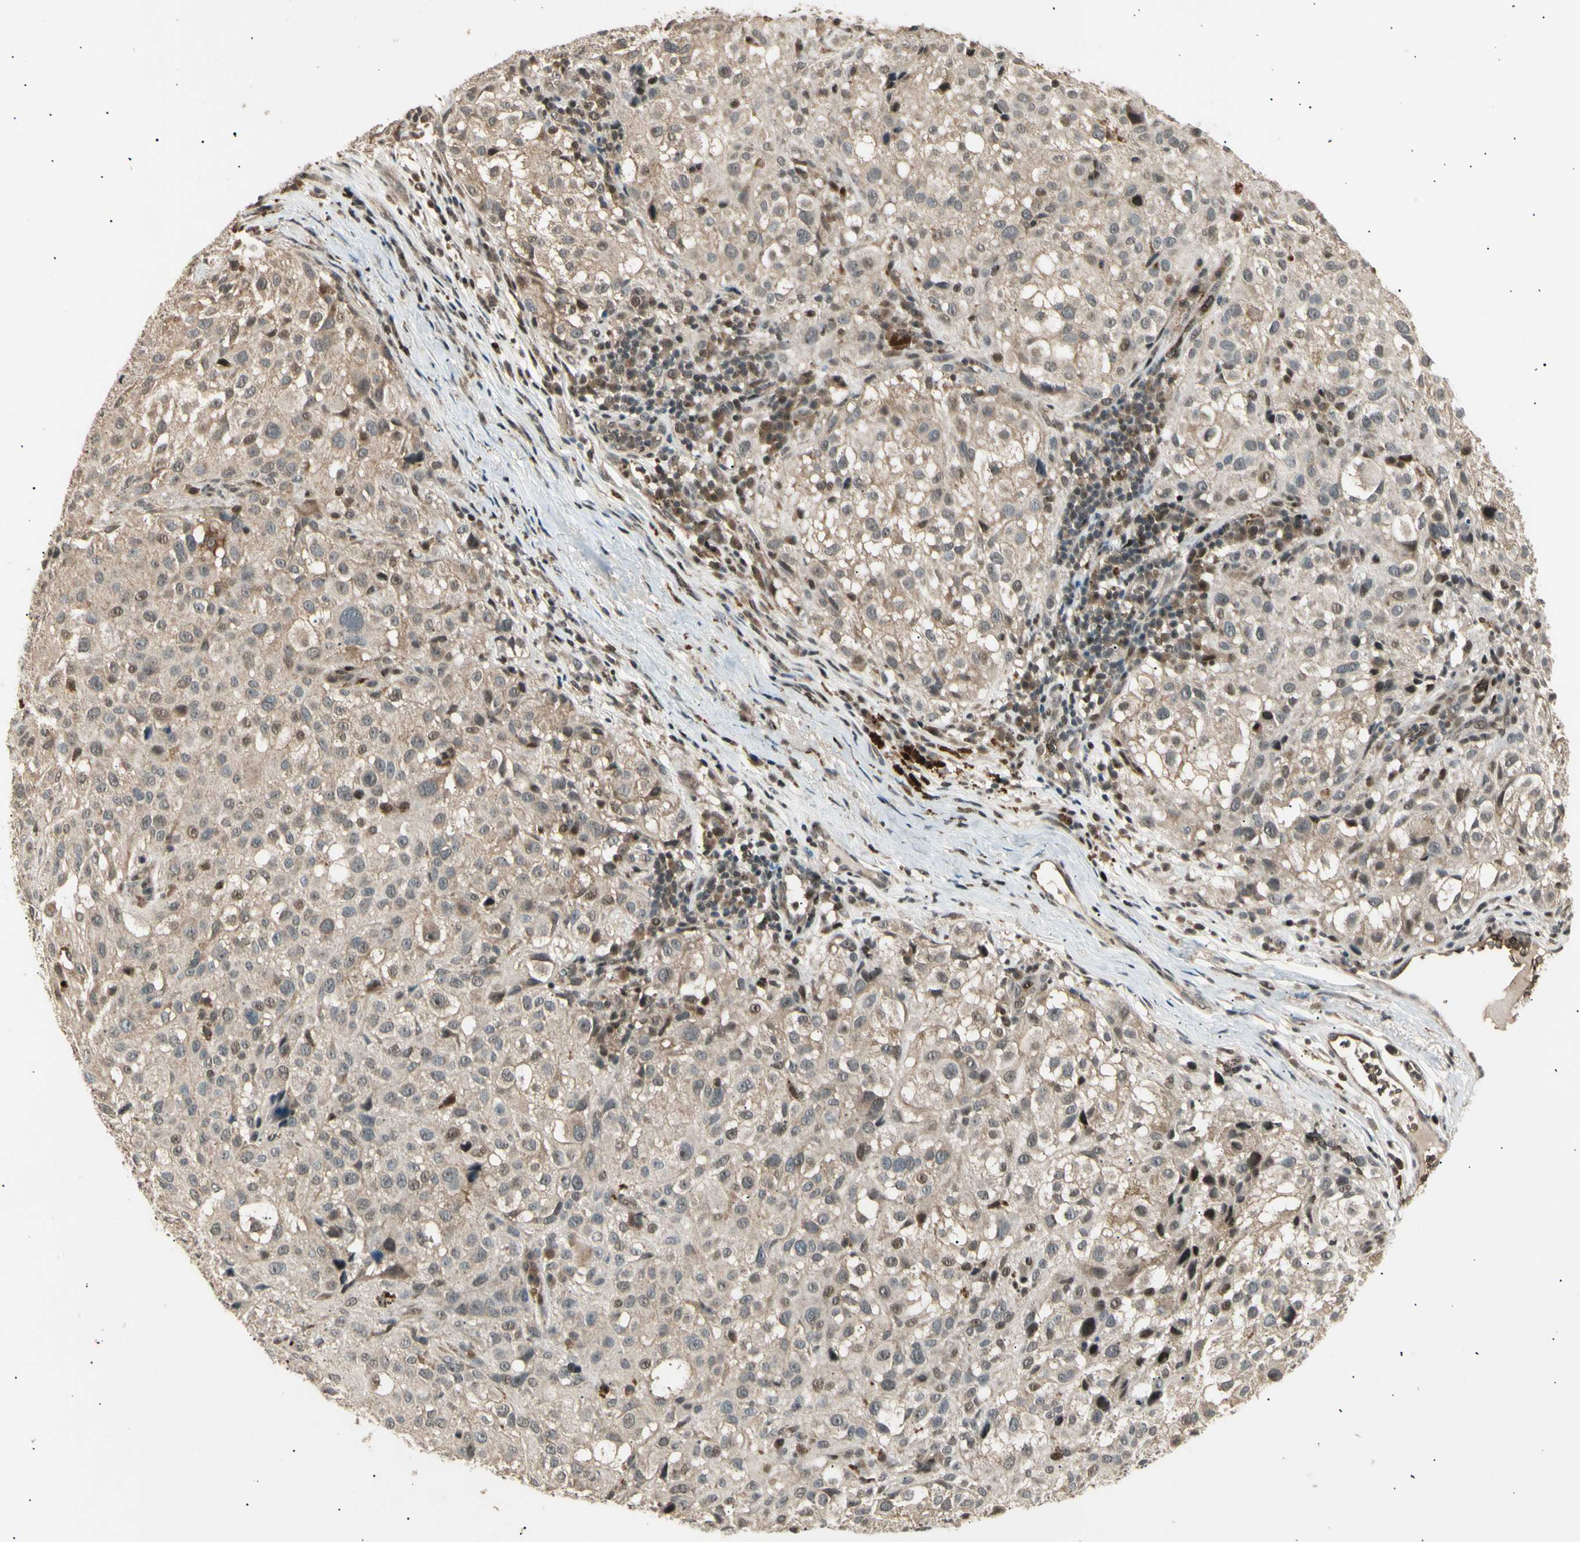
{"staining": {"intensity": "weak", "quantity": "25%-75%", "location": "cytoplasmic/membranous,nuclear"}, "tissue": "melanoma", "cell_type": "Tumor cells", "image_type": "cancer", "snomed": [{"axis": "morphology", "description": "Necrosis, NOS"}, {"axis": "morphology", "description": "Malignant melanoma, NOS"}, {"axis": "topography", "description": "Skin"}], "caption": "Immunohistochemical staining of malignant melanoma shows low levels of weak cytoplasmic/membranous and nuclear protein positivity in about 25%-75% of tumor cells.", "gene": "NUAK2", "patient": {"sex": "female", "age": 87}}